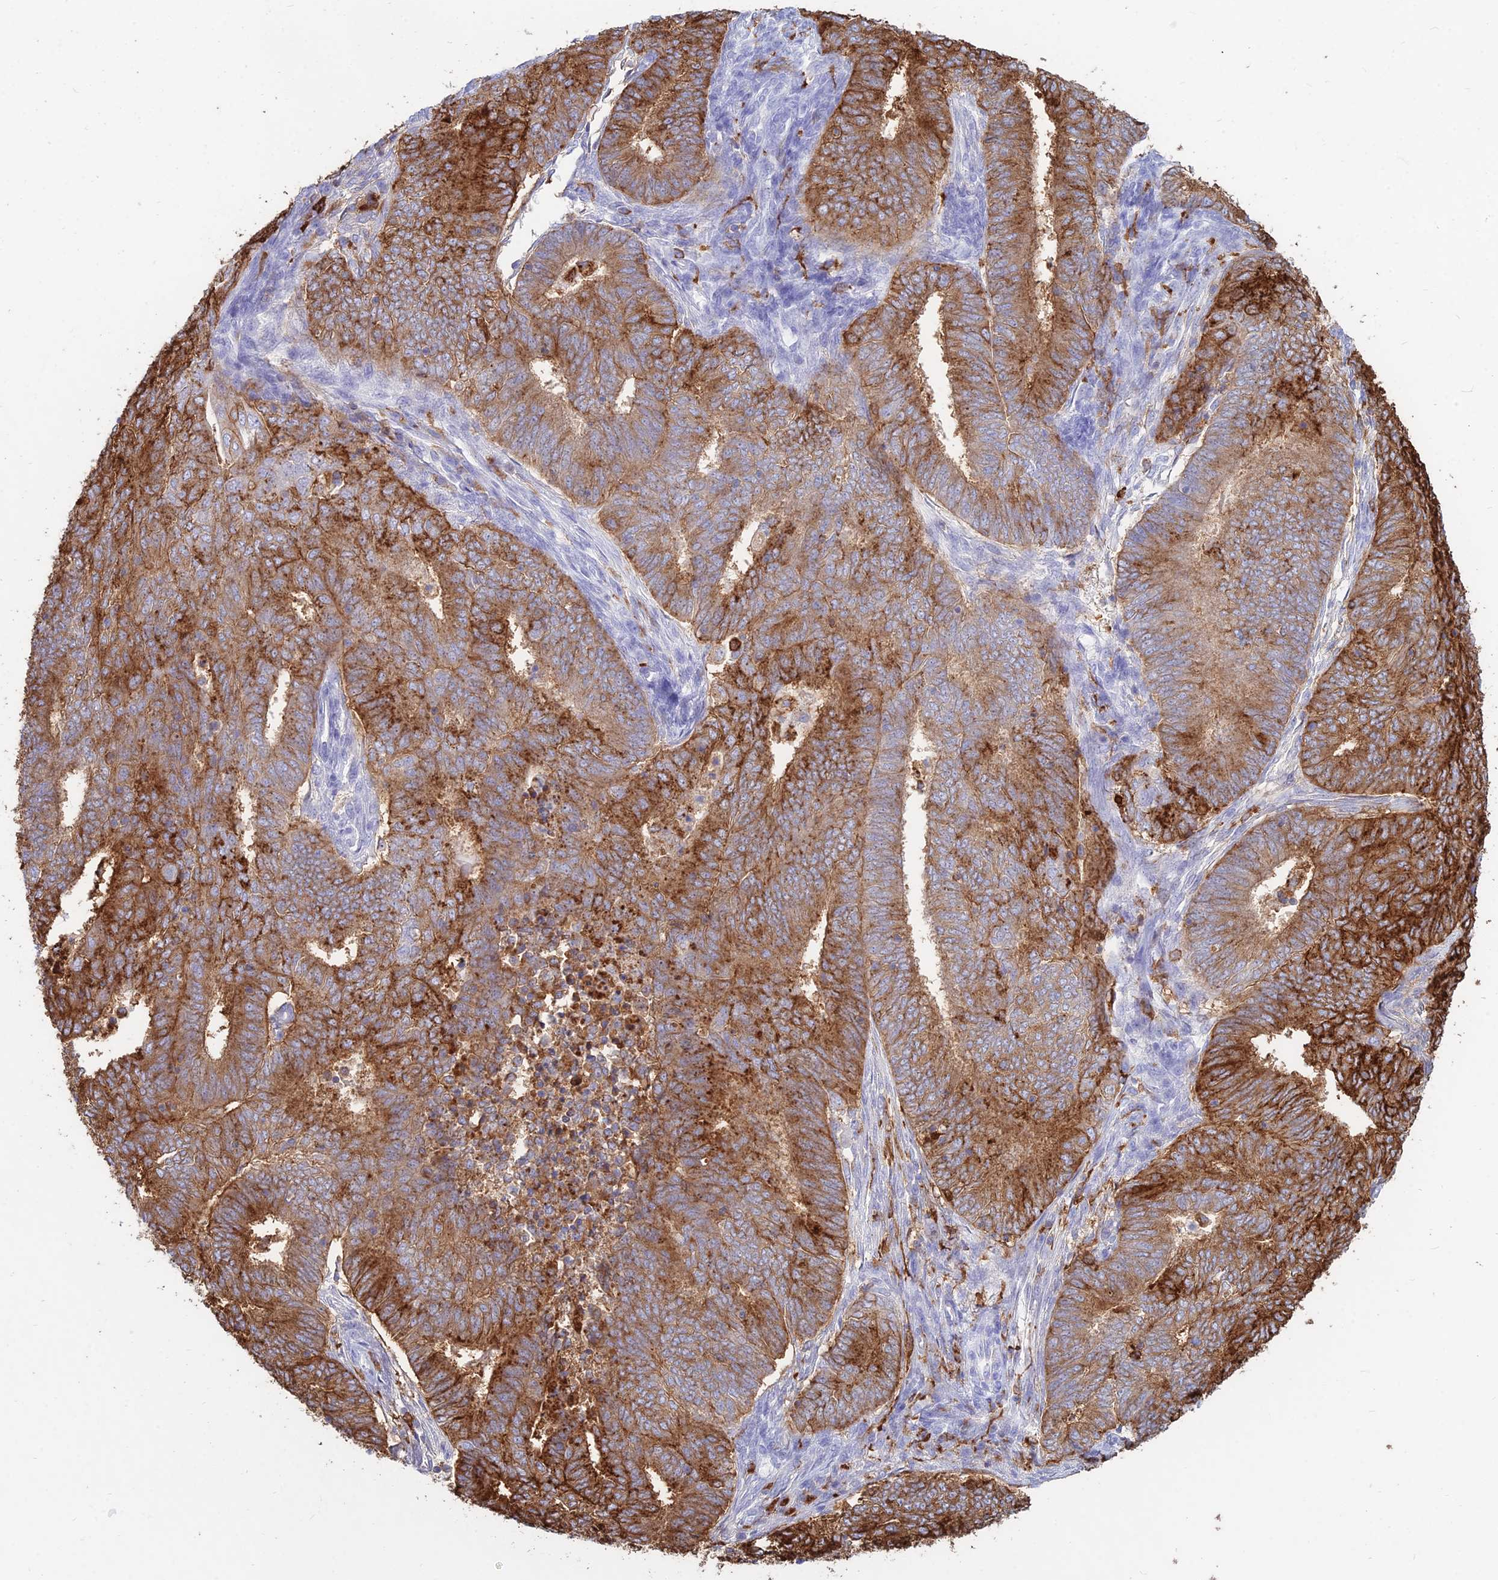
{"staining": {"intensity": "strong", "quantity": ">75%", "location": "cytoplasmic/membranous"}, "tissue": "endometrial cancer", "cell_type": "Tumor cells", "image_type": "cancer", "snomed": [{"axis": "morphology", "description": "Adenocarcinoma, NOS"}, {"axis": "topography", "description": "Endometrium"}], "caption": "Tumor cells exhibit high levels of strong cytoplasmic/membranous expression in approximately >75% of cells in human endometrial cancer.", "gene": "HLA-DRB1", "patient": {"sex": "female", "age": 62}}